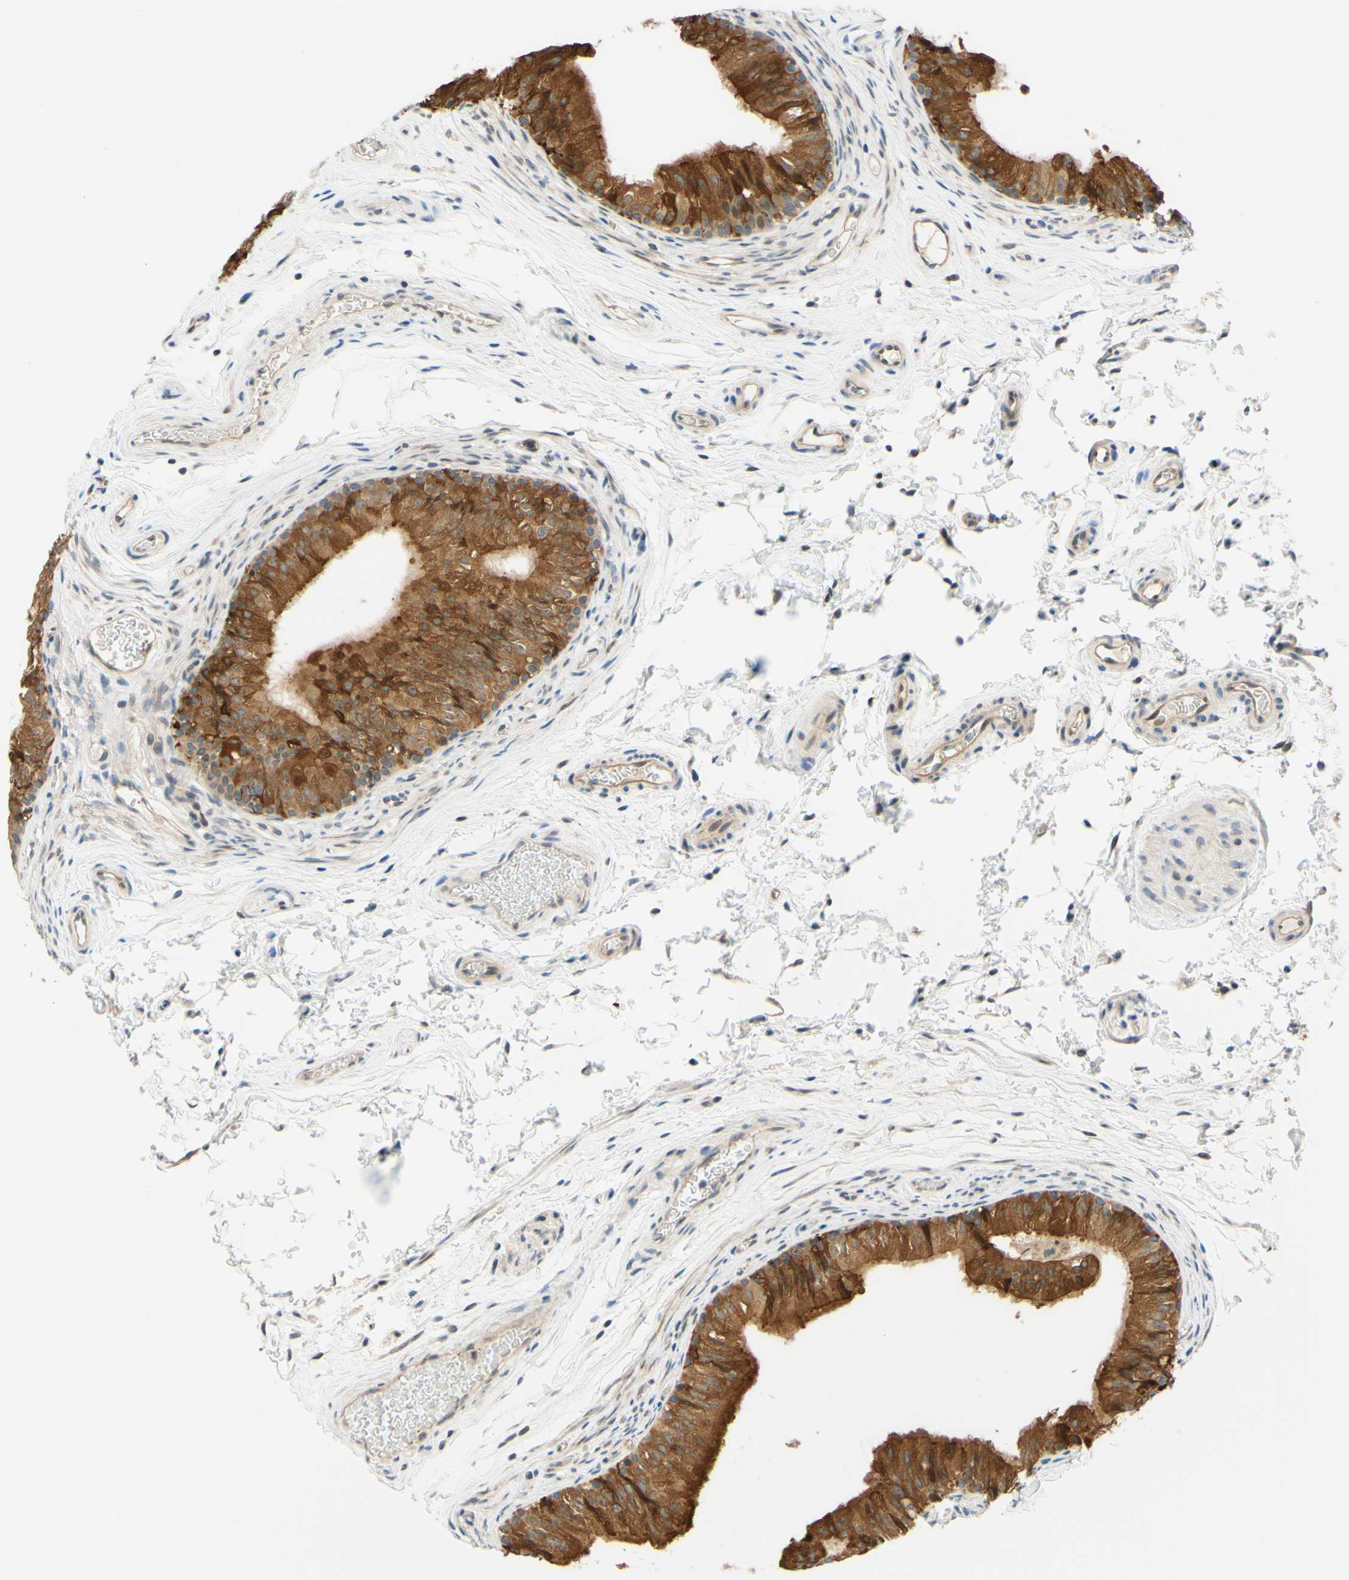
{"staining": {"intensity": "moderate", "quantity": ">75%", "location": "cytoplasmic/membranous"}, "tissue": "epididymis", "cell_type": "Glandular cells", "image_type": "normal", "snomed": [{"axis": "morphology", "description": "Normal tissue, NOS"}, {"axis": "topography", "description": "Epididymis"}], "caption": "Immunohistochemical staining of benign human epididymis shows moderate cytoplasmic/membranous protein staining in about >75% of glandular cells.", "gene": "C2CD2L", "patient": {"sex": "male", "age": 36}}